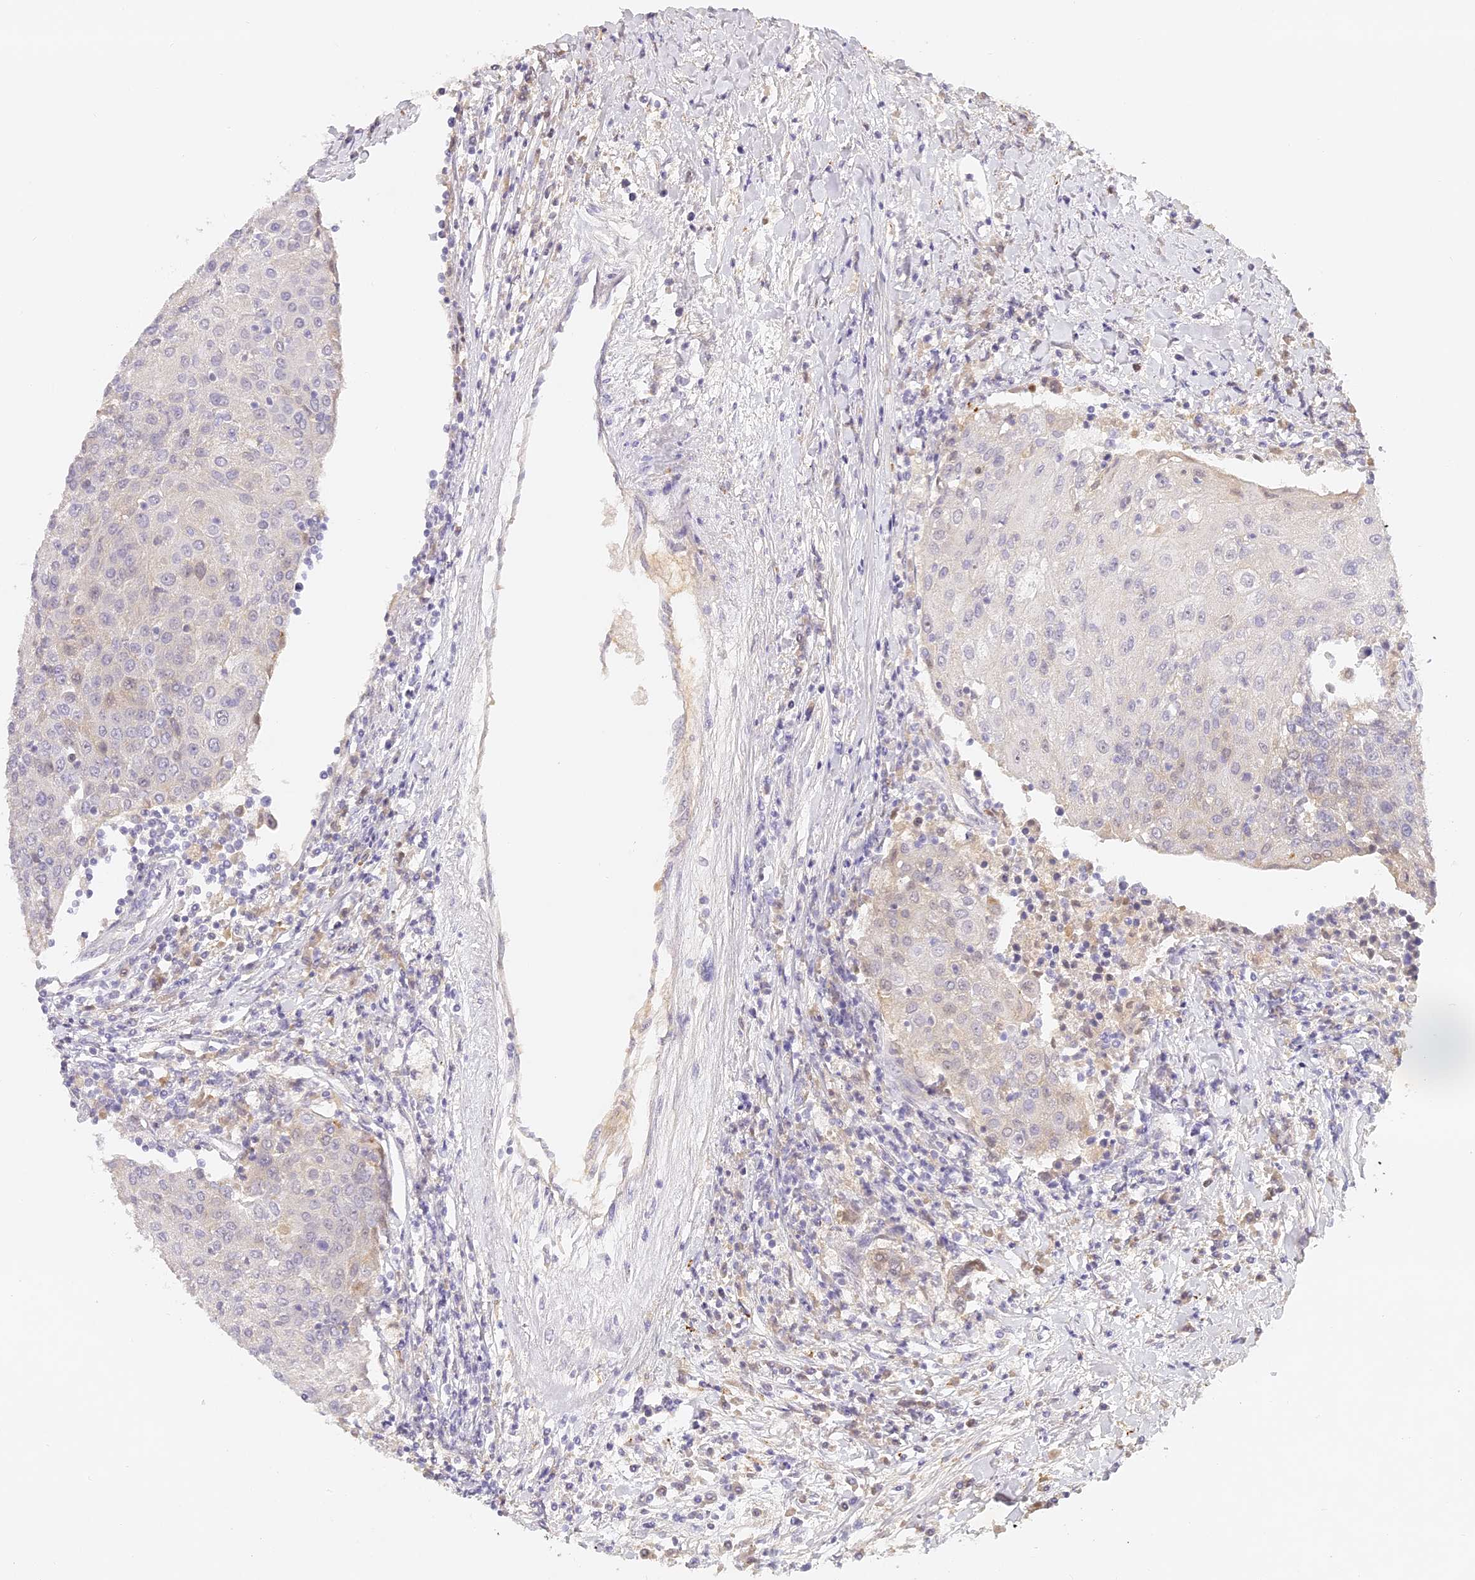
{"staining": {"intensity": "weak", "quantity": "<25%", "location": "cytoplasmic/membranous"}, "tissue": "urothelial cancer", "cell_type": "Tumor cells", "image_type": "cancer", "snomed": [{"axis": "morphology", "description": "Urothelial carcinoma, High grade"}, {"axis": "topography", "description": "Urinary bladder"}], "caption": "Urothelial cancer was stained to show a protein in brown. There is no significant expression in tumor cells.", "gene": "ELL3", "patient": {"sex": "female", "age": 85}}